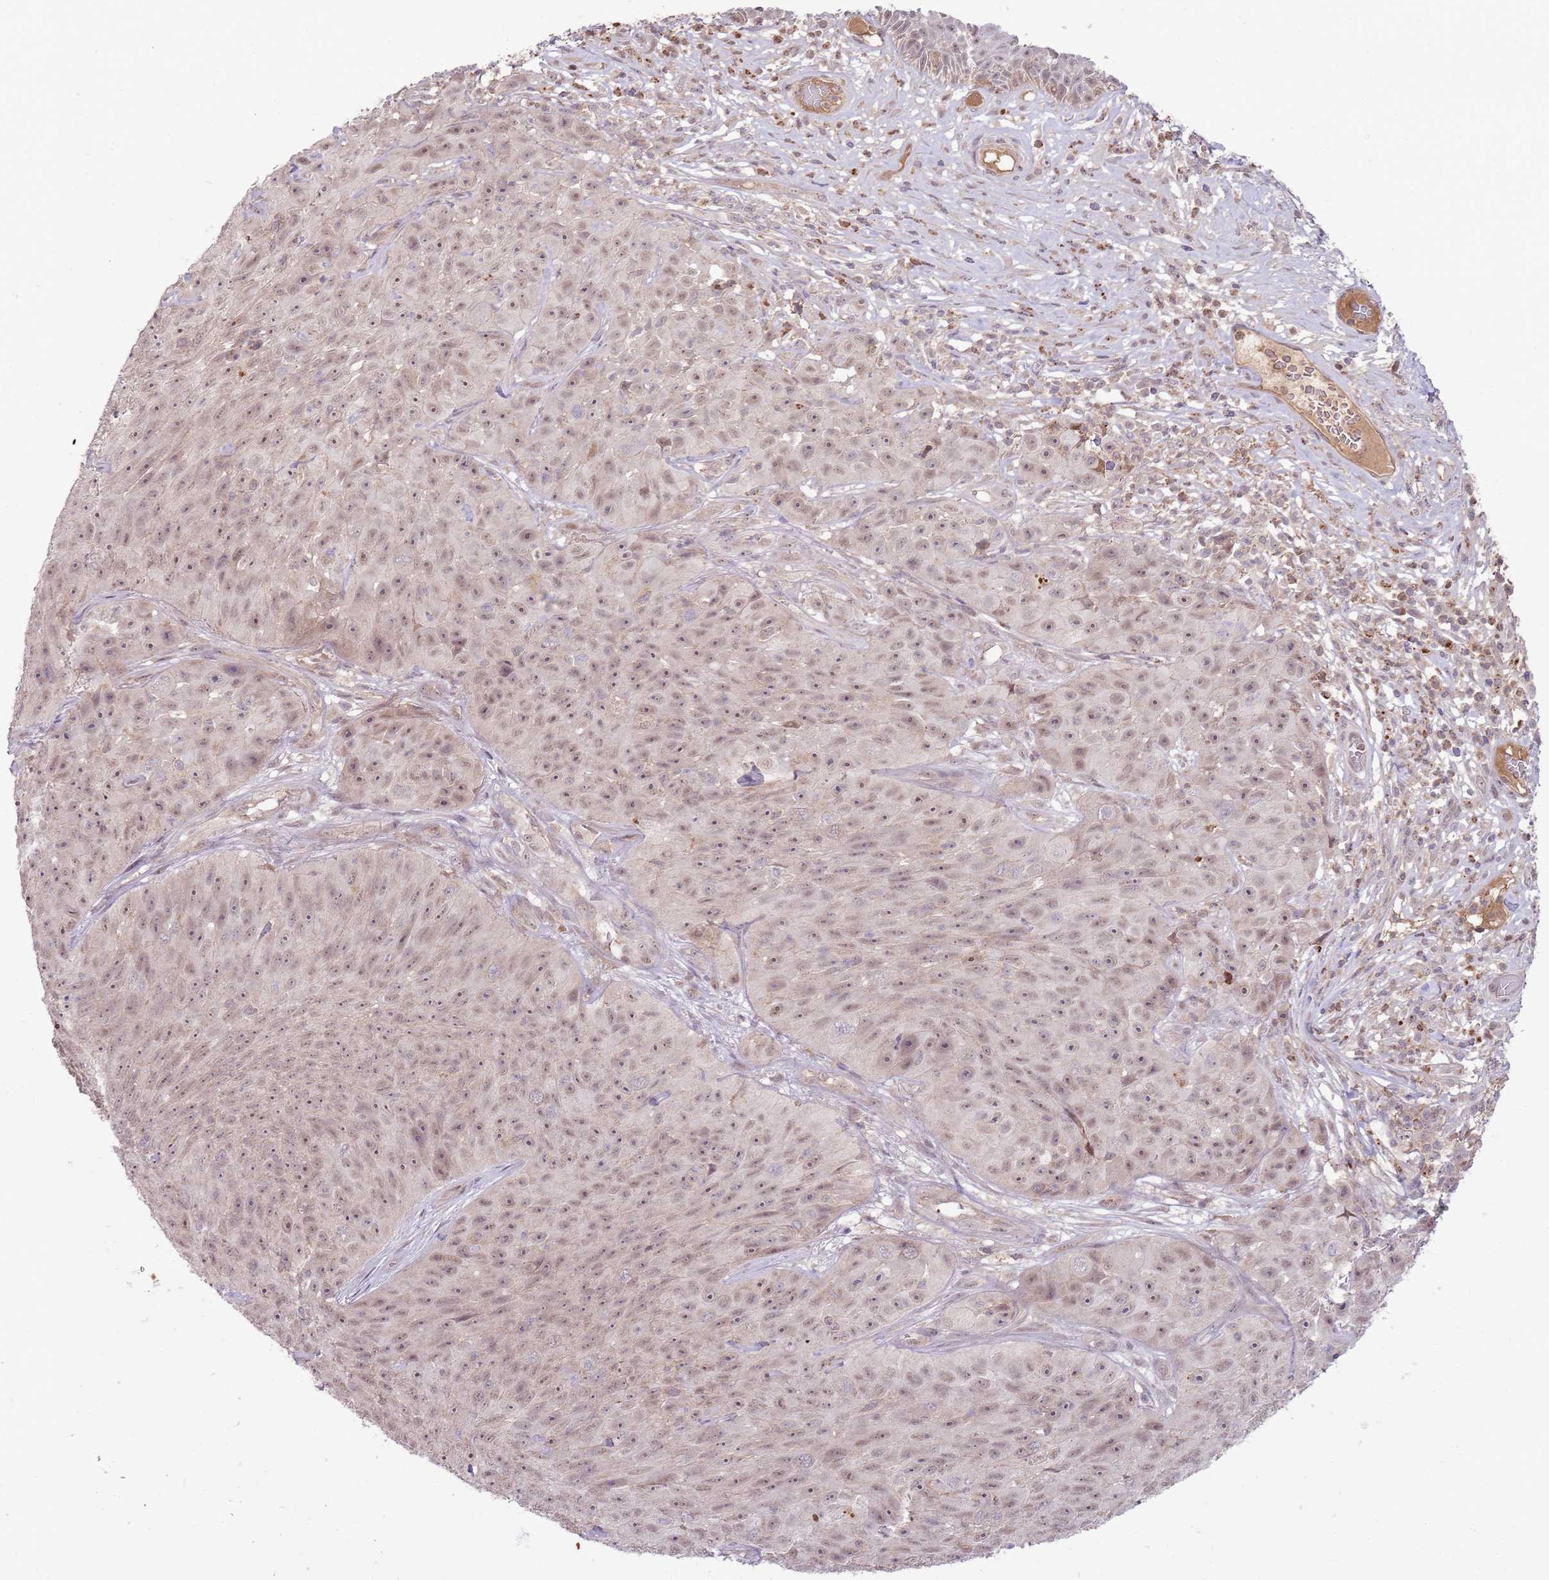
{"staining": {"intensity": "moderate", "quantity": ">75%", "location": "nuclear"}, "tissue": "skin cancer", "cell_type": "Tumor cells", "image_type": "cancer", "snomed": [{"axis": "morphology", "description": "Squamous cell carcinoma, NOS"}, {"axis": "topography", "description": "Skin"}], "caption": "Skin cancer stained with a brown dye exhibits moderate nuclear positive staining in approximately >75% of tumor cells.", "gene": "NBPF6", "patient": {"sex": "female", "age": 87}}